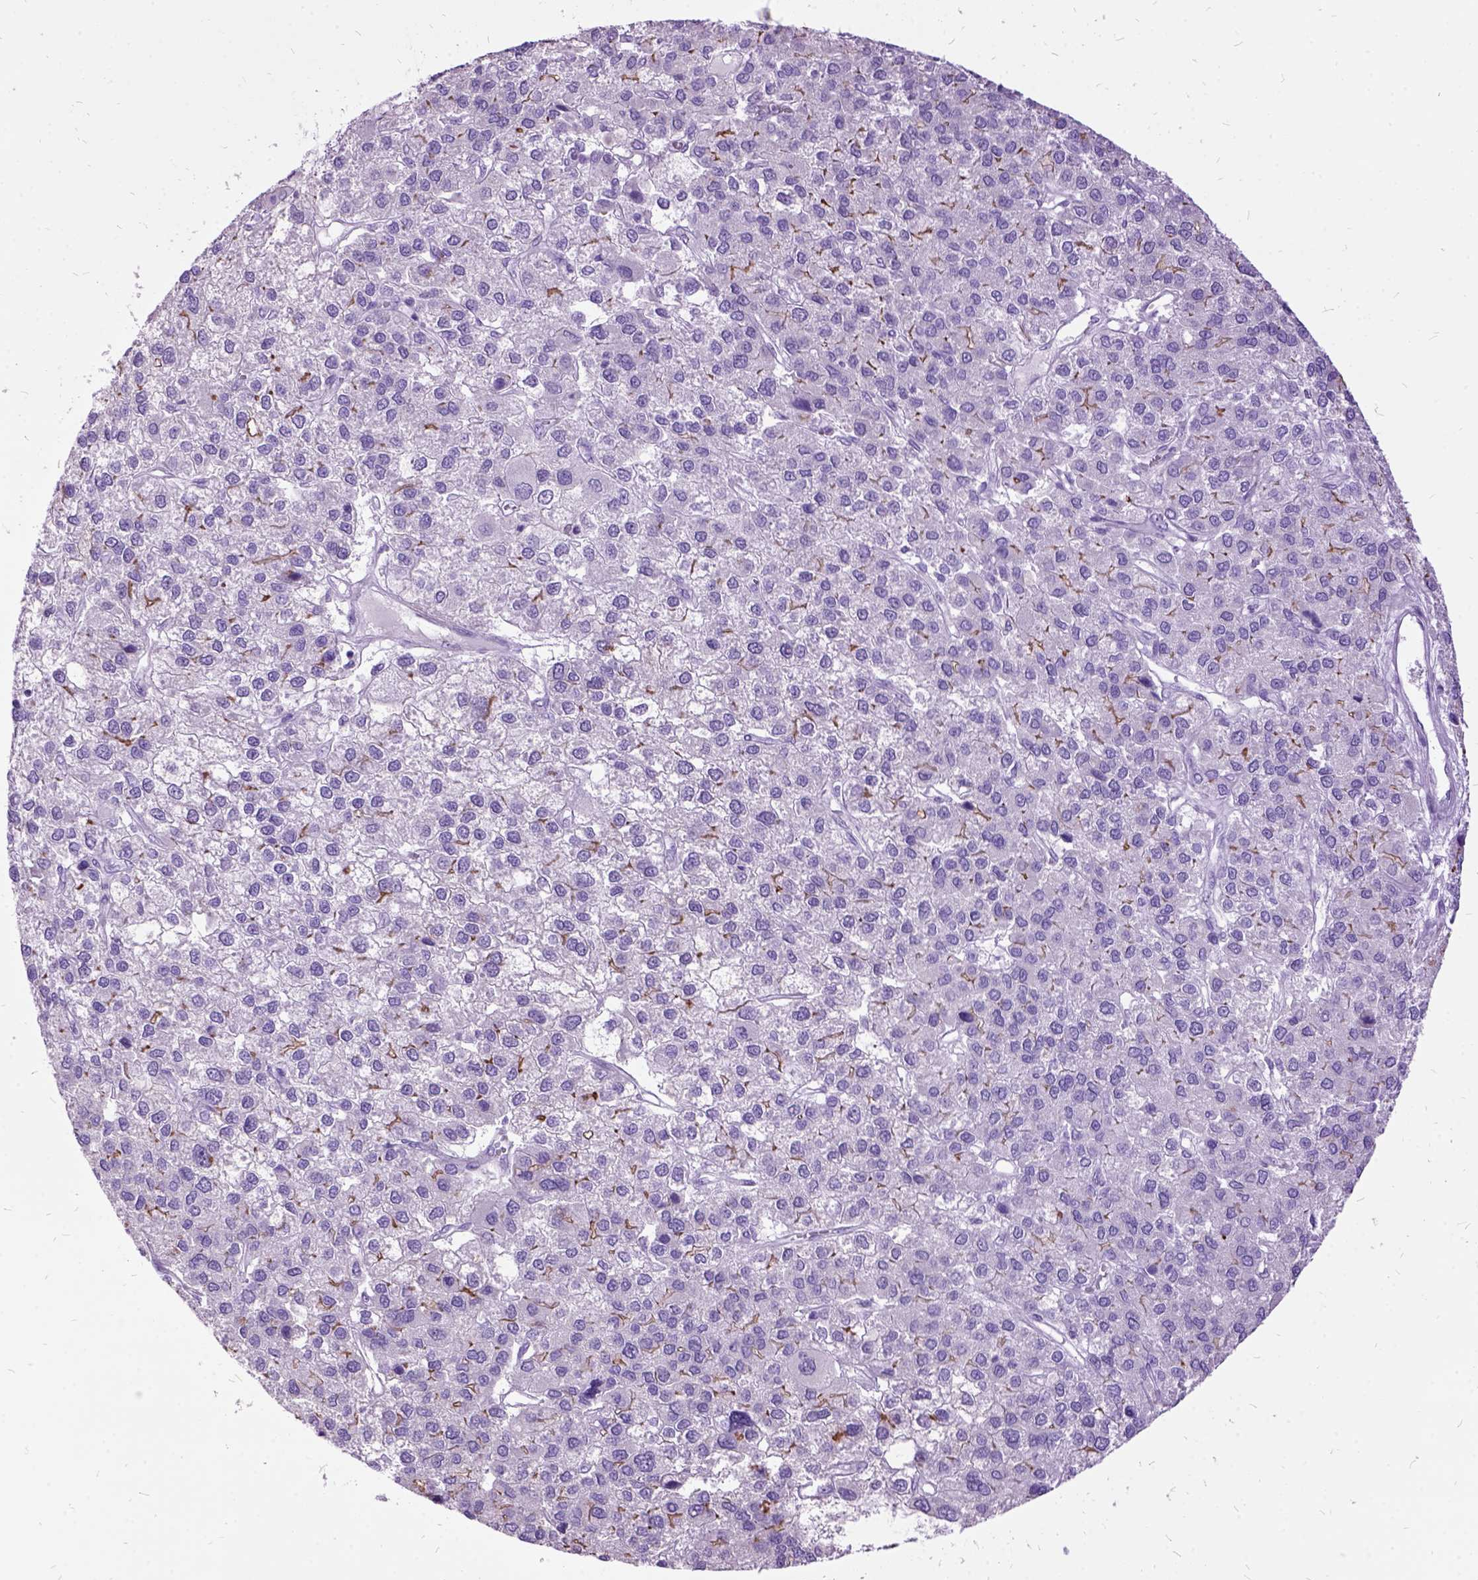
{"staining": {"intensity": "negative", "quantity": "none", "location": "none"}, "tissue": "liver cancer", "cell_type": "Tumor cells", "image_type": "cancer", "snomed": [{"axis": "morphology", "description": "Carcinoma, Hepatocellular, NOS"}, {"axis": "topography", "description": "Liver"}], "caption": "The micrograph demonstrates no significant expression in tumor cells of hepatocellular carcinoma (liver).", "gene": "MME", "patient": {"sex": "female", "age": 41}}